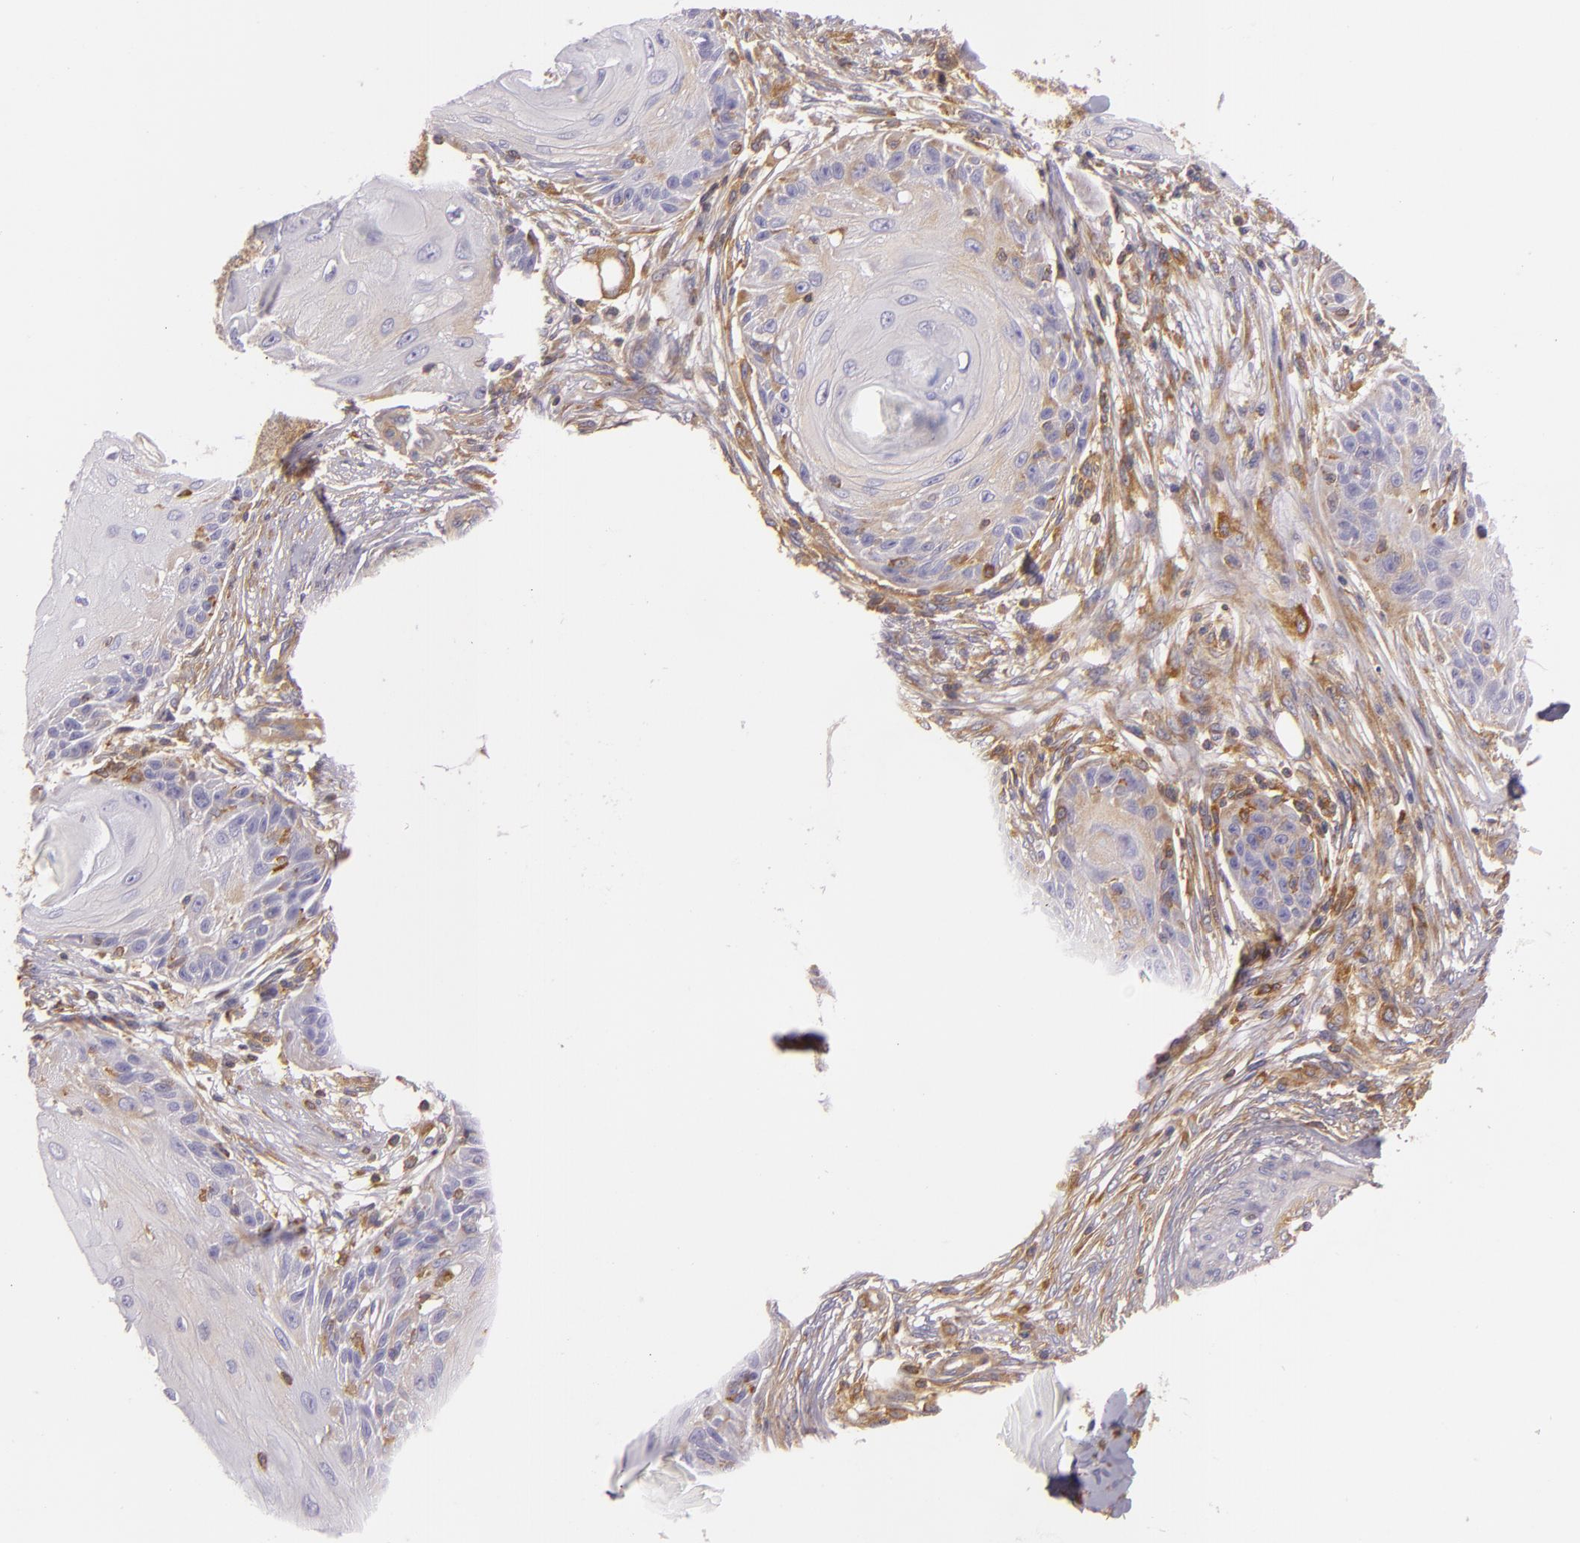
{"staining": {"intensity": "weak", "quantity": "<25%", "location": "cytoplasmic/membranous"}, "tissue": "skin cancer", "cell_type": "Tumor cells", "image_type": "cancer", "snomed": [{"axis": "morphology", "description": "Squamous cell carcinoma, NOS"}, {"axis": "topography", "description": "Skin"}], "caption": "High magnification brightfield microscopy of skin squamous cell carcinoma stained with DAB (brown) and counterstained with hematoxylin (blue): tumor cells show no significant expression.", "gene": "TLN1", "patient": {"sex": "female", "age": 88}}